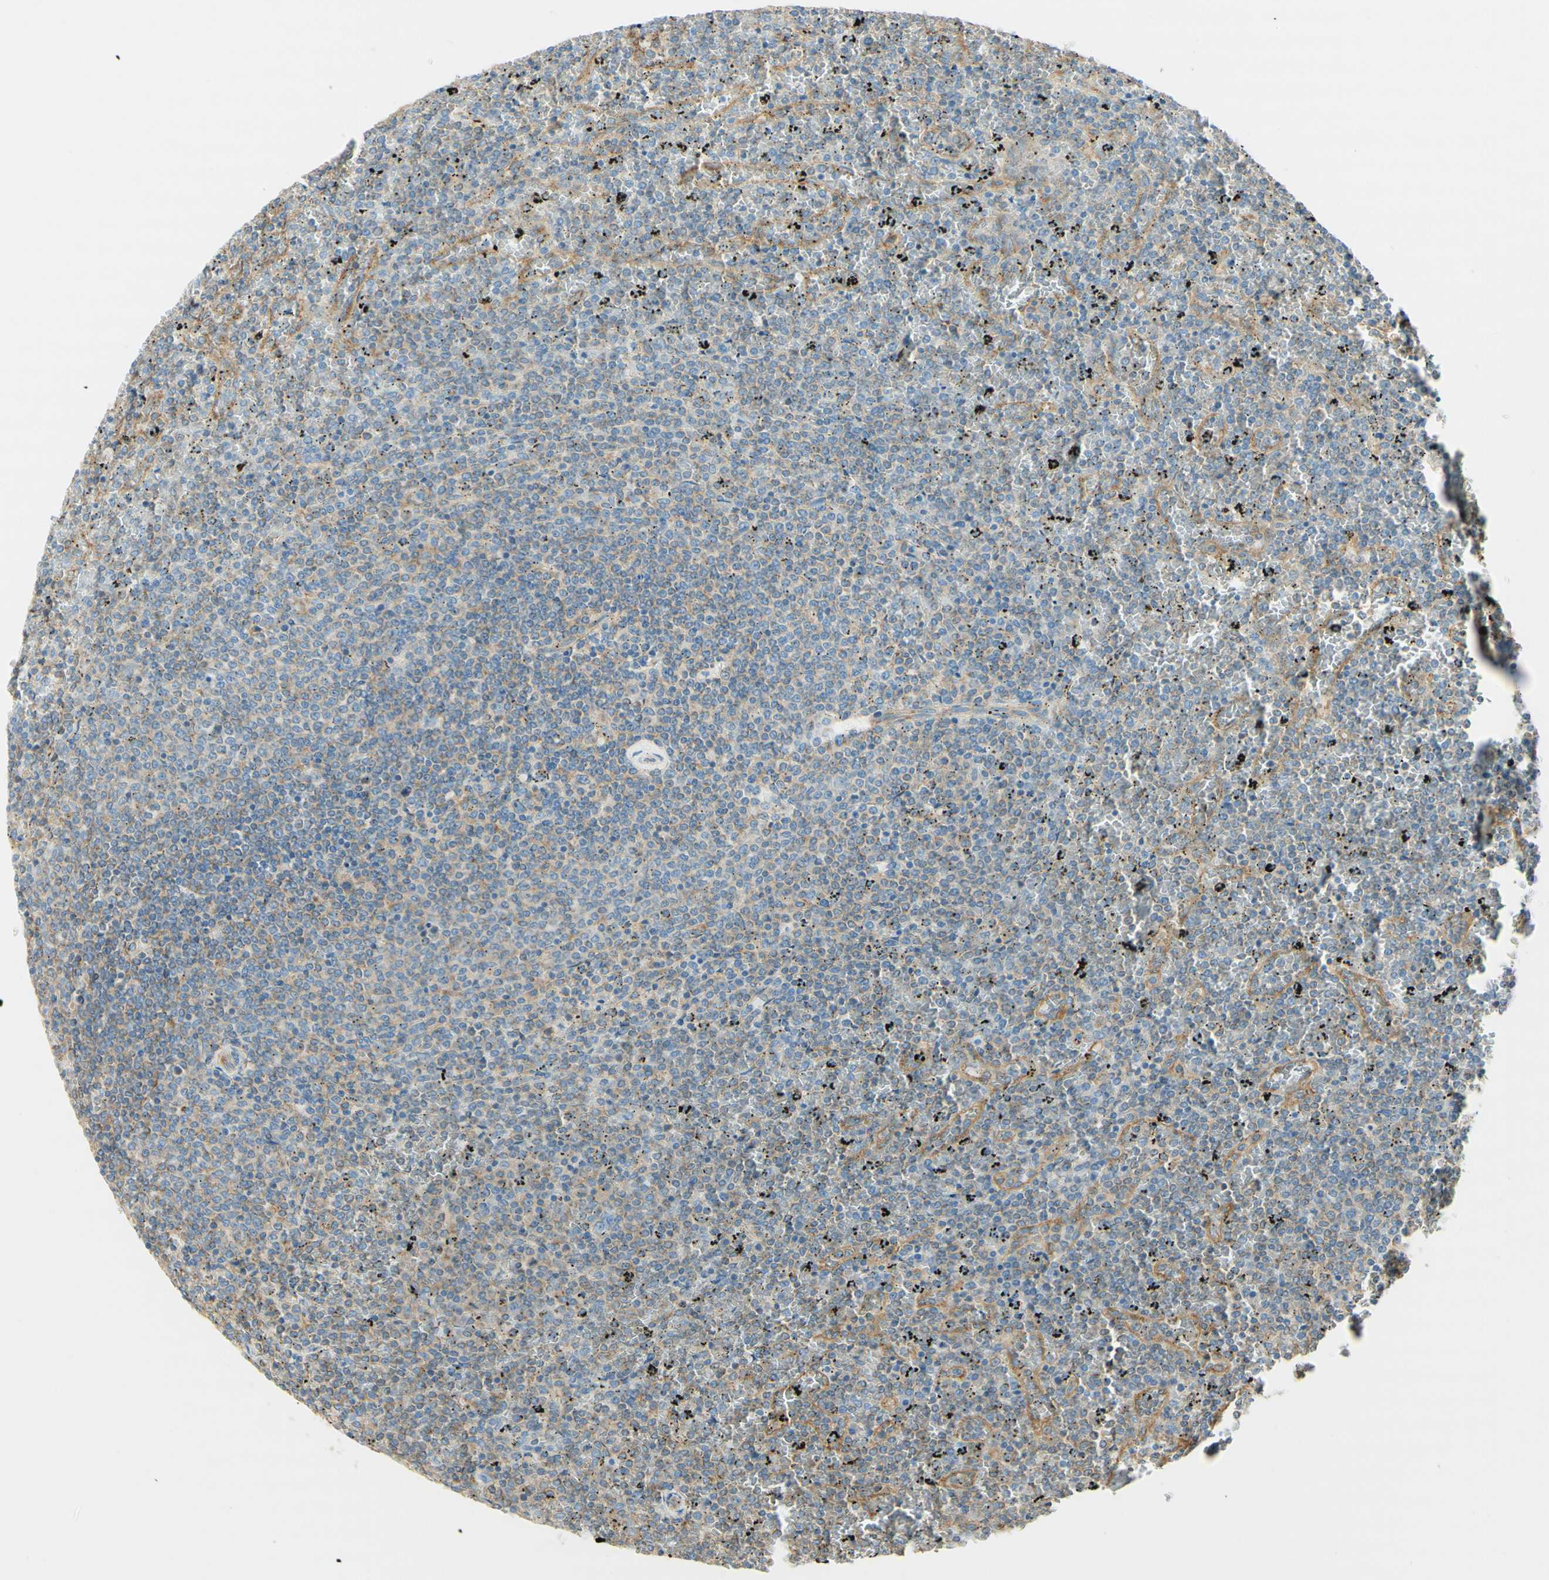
{"staining": {"intensity": "negative", "quantity": "none", "location": "none"}, "tissue": "lymphoma", "cell_type": "Tumor cells", "image_type": "cancer", "snomed": [{"axis": "morphology", "description": "Malignant lymphoma, non-Hodgkin's type, Low grade"}, {"axis": "topography", "description": "Spleen"}], "caption": "This is an immunohistochemistry photomicrograph of human lymphoma. There is no expression in tumor cells.", "gene": "CLTC", "patient": {"sex": "female", "age": 77}}